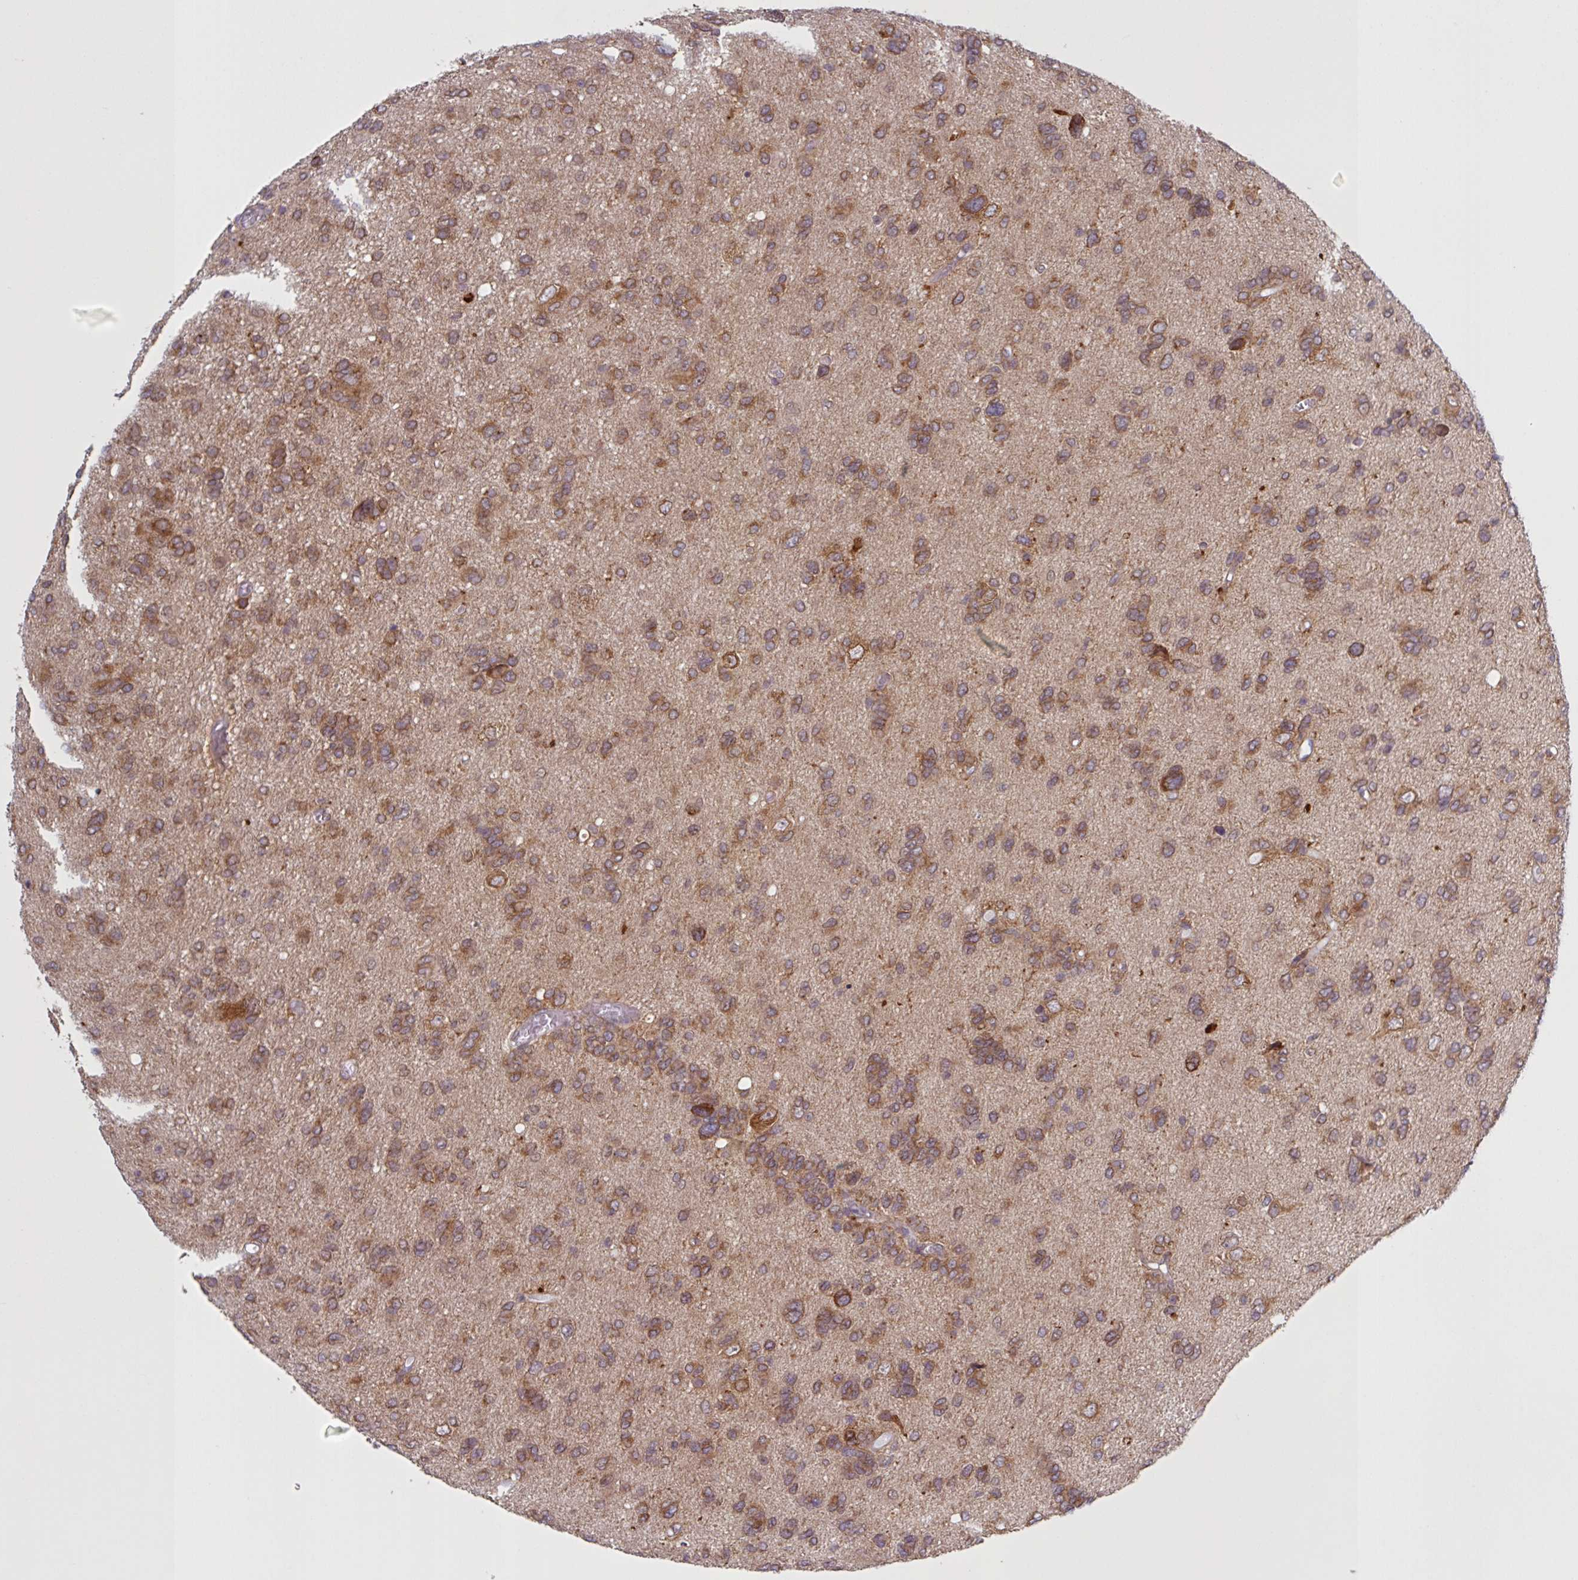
{"staining": {"intensity": "moderate", "quantity": ">75%", "location": "cytoplasmic/membranous"}, "tissue": "glioma", "cell_type": "Tumor cells", "image_type": "cancer", "snomed": [{"axis": "morphology", "description": "Glioma, malignant, High grade"}, {"axis": "topography", "description": "Brain"}], "caption": "Moderate cytoplasmic/membranous staining for a protein is appreciated in approximately >75% of tumor cells of glioma using immunohistochemistry.", "gene": "CAMLG", "patient": {"sex": "female", "age": 59}}